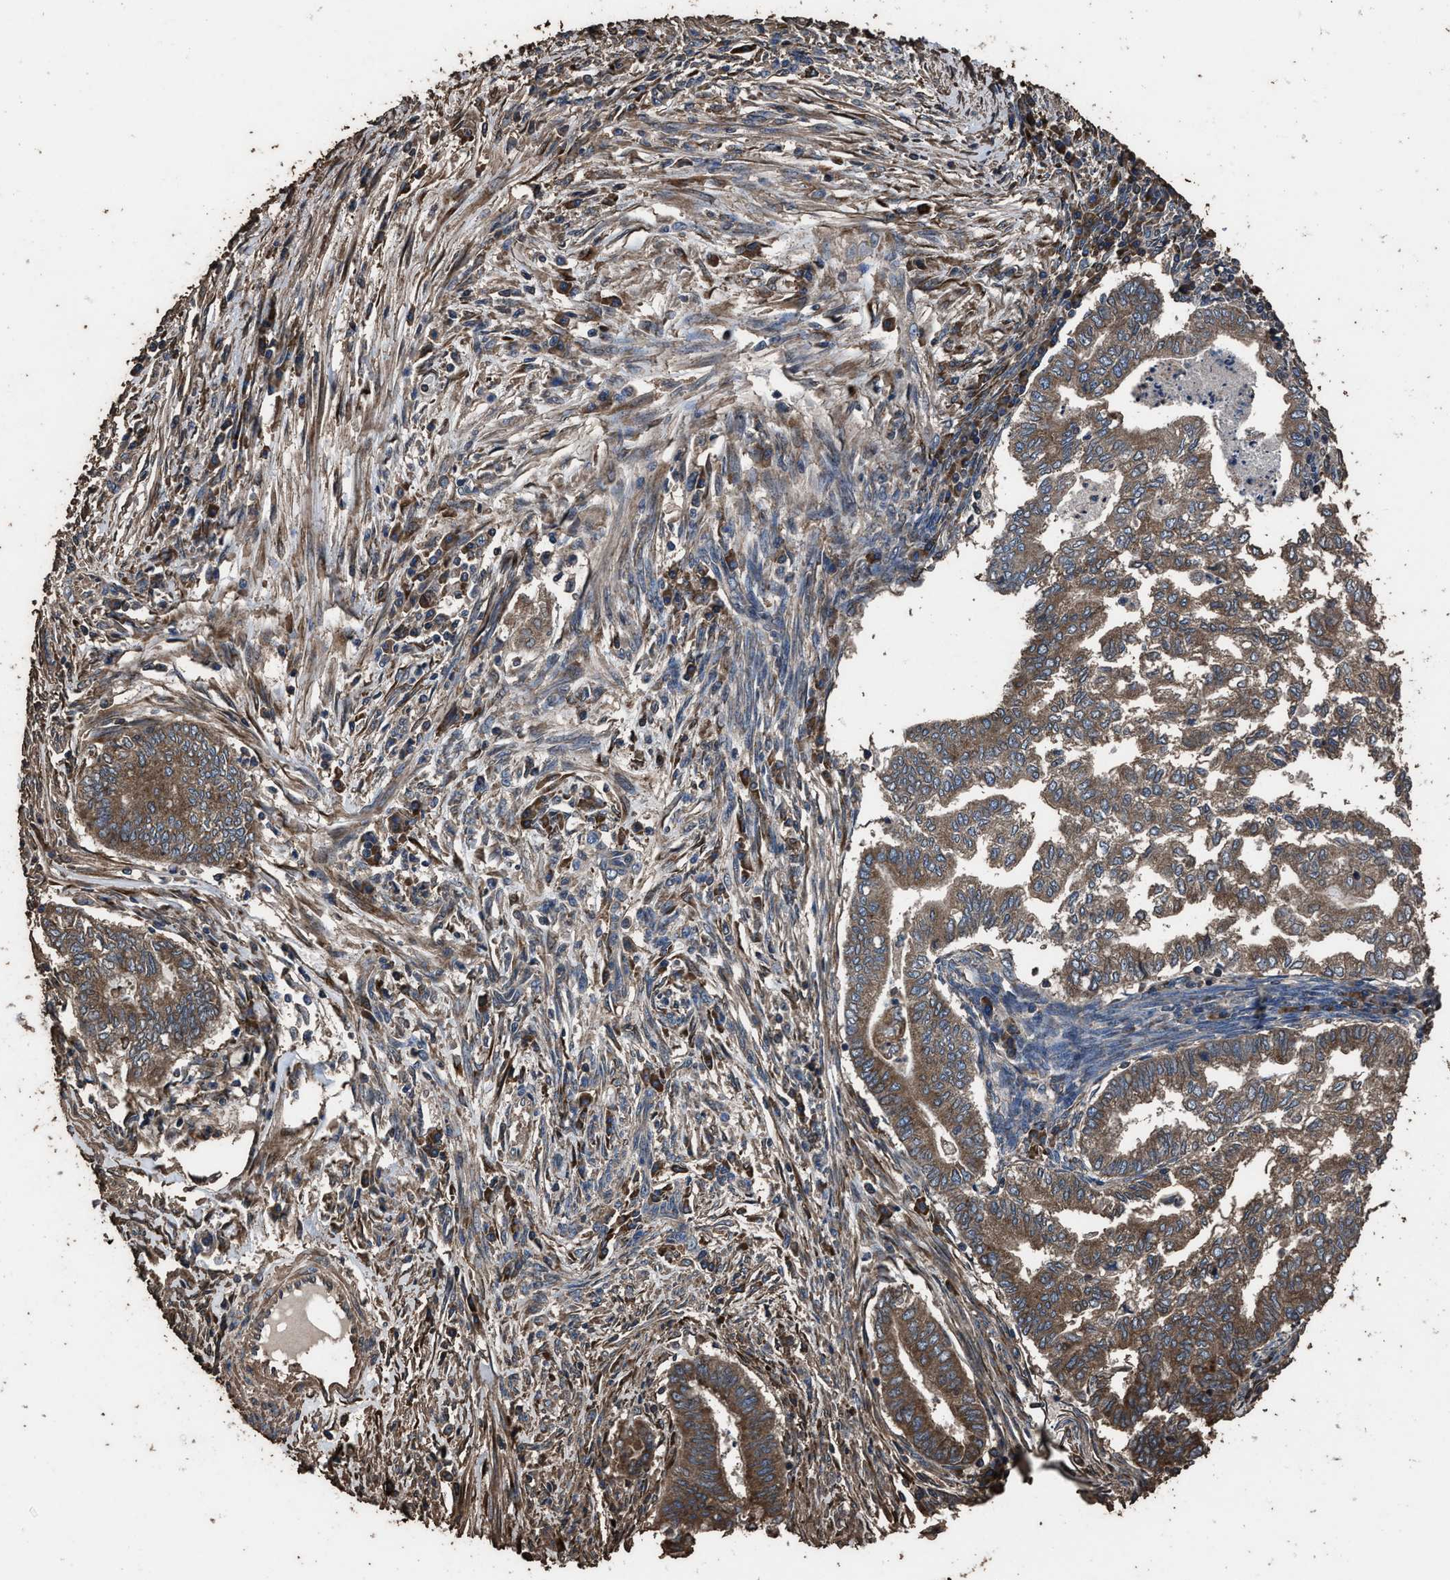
{"staining": {"intensity": "moderate", "quantity": ">75%", "location": "cytoplasmic/membranous"}, "tissue": "endometrial cancer", "cell_type": "Tumor cells", "image_type": "cancer", "snomed": [{"axis": "morphology", "description": "Polyp, NOS"}, {"axis": "morphology", "description": "Adenocarcinoma, NOS"}, {"axis": "morphology", "description": "Adenoma, NOS"}, {"axis": "topography", "description": "Endometrium"}], "caption": "Endometrial cancer stained for a protein (brown) exhibits moderate cytoplasmic/membranous positive staining in about >75% of tumor cells.", "gene": "ZMYND19", "patient": {"sex": "female", "age": 79}}